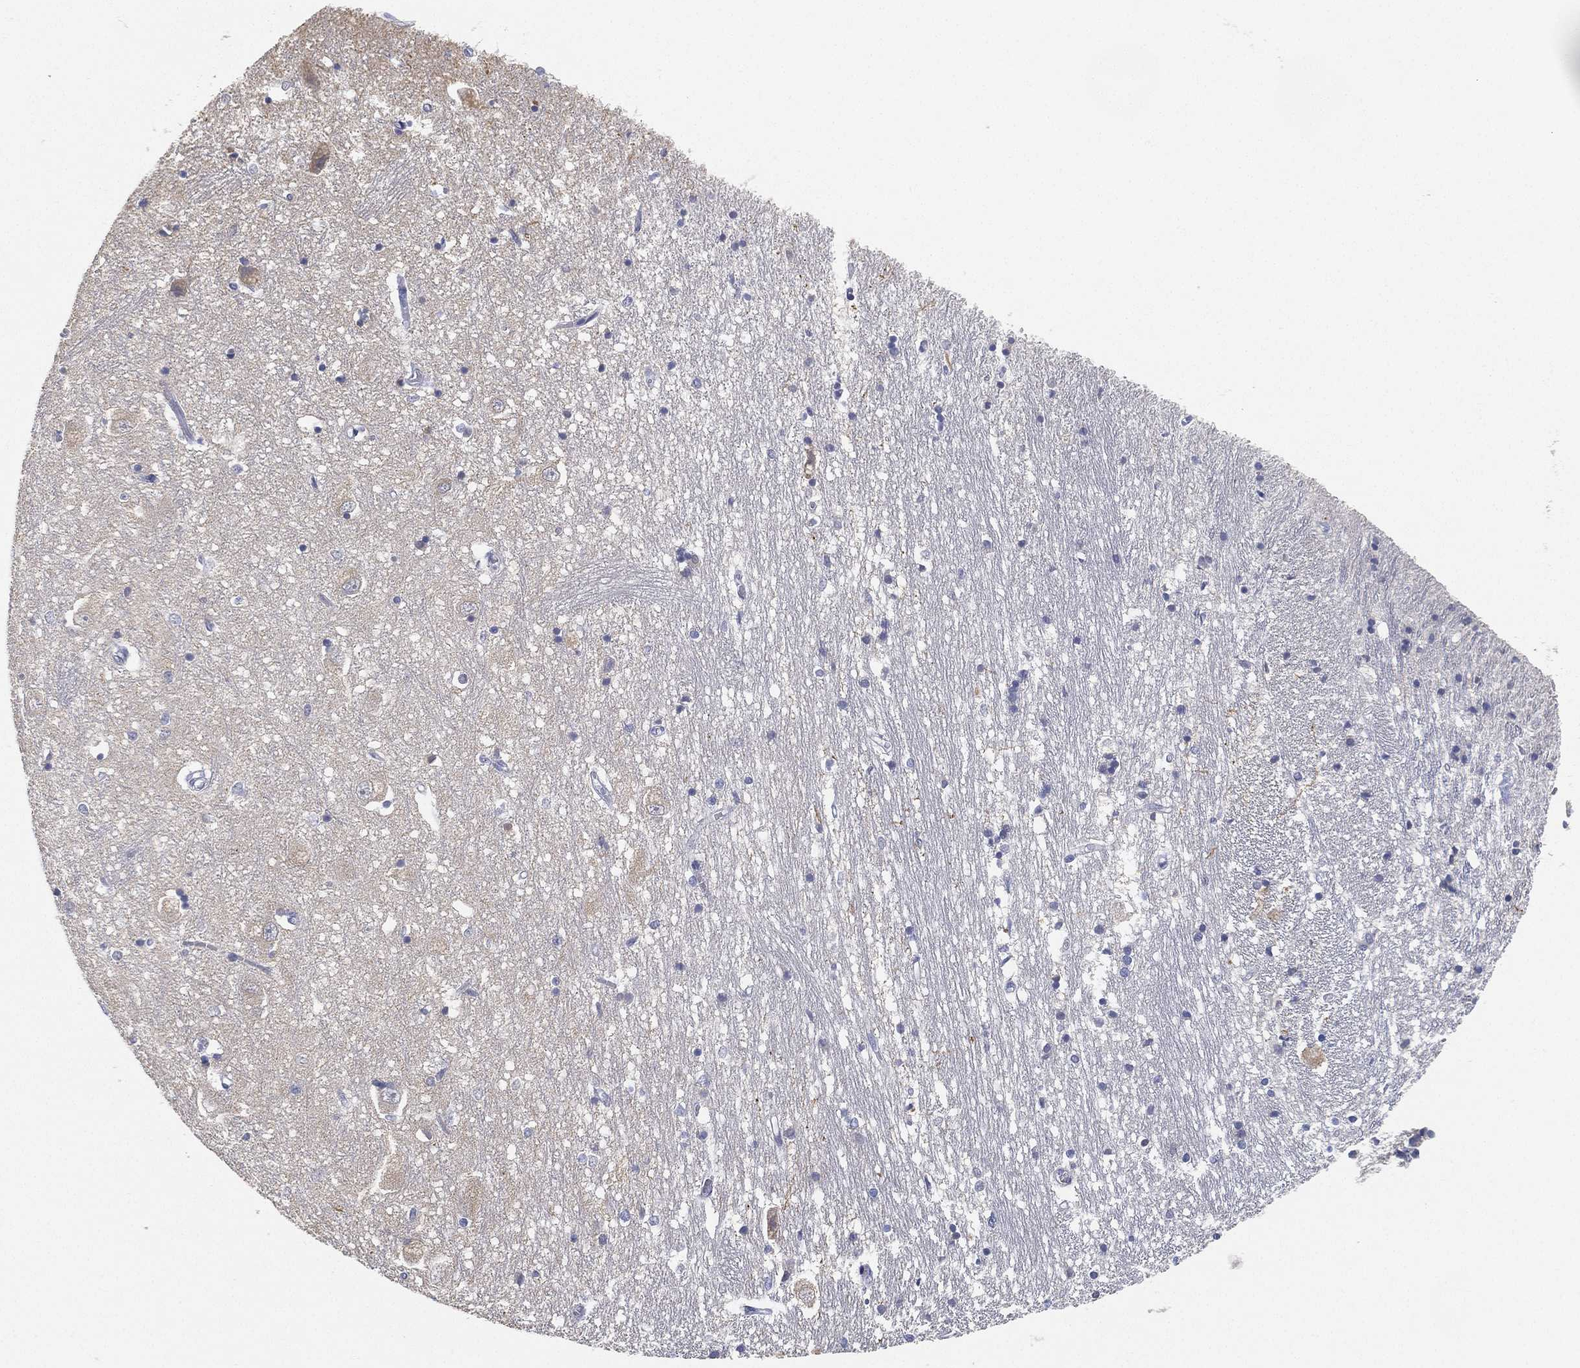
{"staining": {"intensity": "moderate", "quantity": "<25%", "location": "cytoplasmic/membranous"}, "tissue": "caudate", "cell_type": "Glial cells", "image_type": "normal", "snomed": [{"axis": "morphology", "description": "Normal tissue, NOS"}, {"axis": "topography", "description": "Lateral ventricle wall"}], "caption": "Caudate stained with DAB (3,3'-diaminobenzidine) IHC shows low levels of moderate cytoplasmic/membranous staining in about <25% of glial cells.", "gene": "GPR61", "patient": {"sex": "male", "age": 54}}